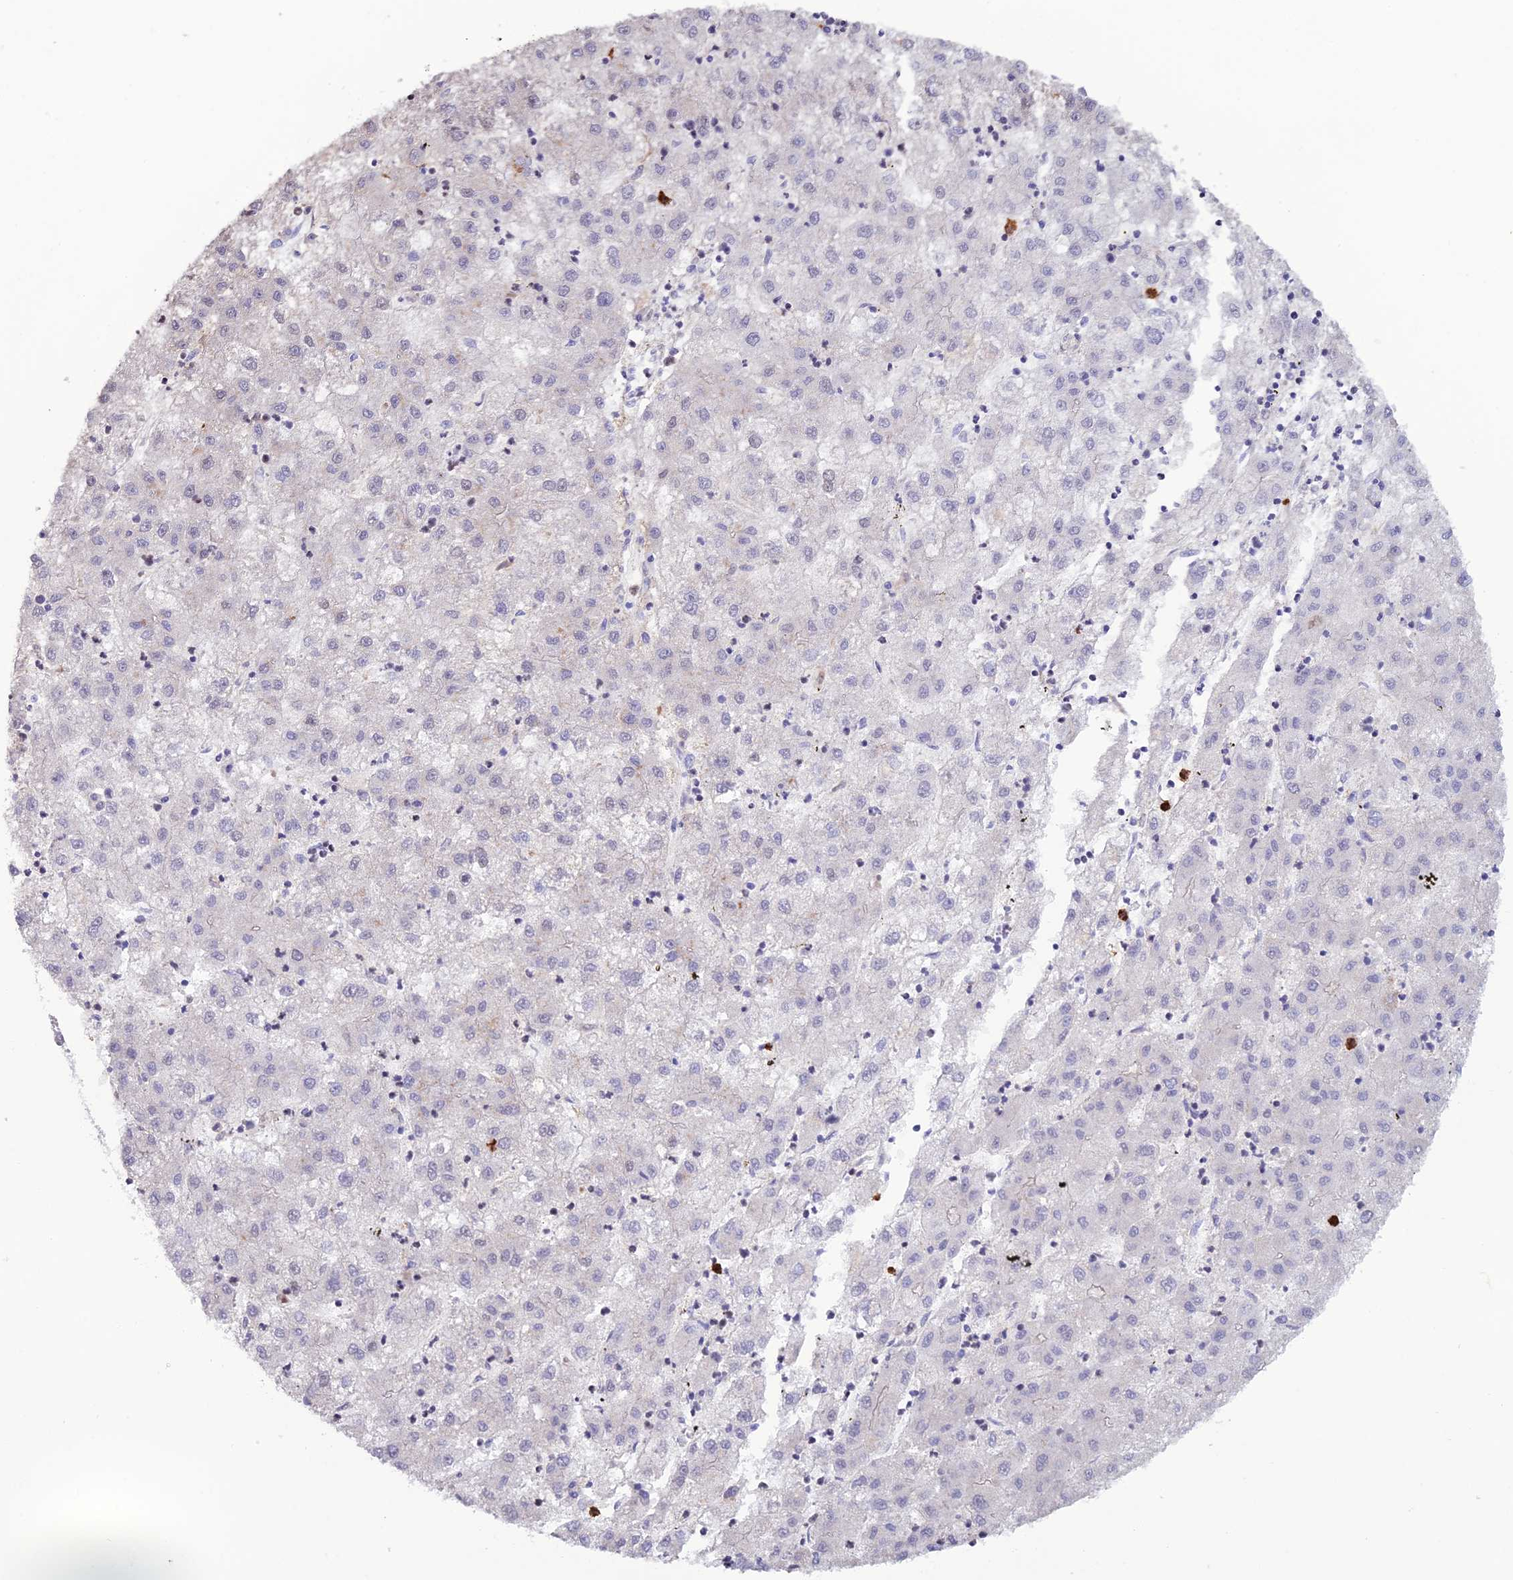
{"staining": {"intensity": "negative", "quantity": "none", "location": "none"}, "tissue": "liver cancer", "cell_type": "Tumor cells", "image_type": "cancer", "snomed": [{"axis": "morphology", "description": "Carcinoma, Hepatocellular, NOS"}, {"axis": "topography", "description": "Liver"}], "caption": "Tumor cells show no significant protein staining in liver cancer (hepatocellular carcinoma).", "gene": "COL6A6", "patient": {"sex": "male", "age": 72}}